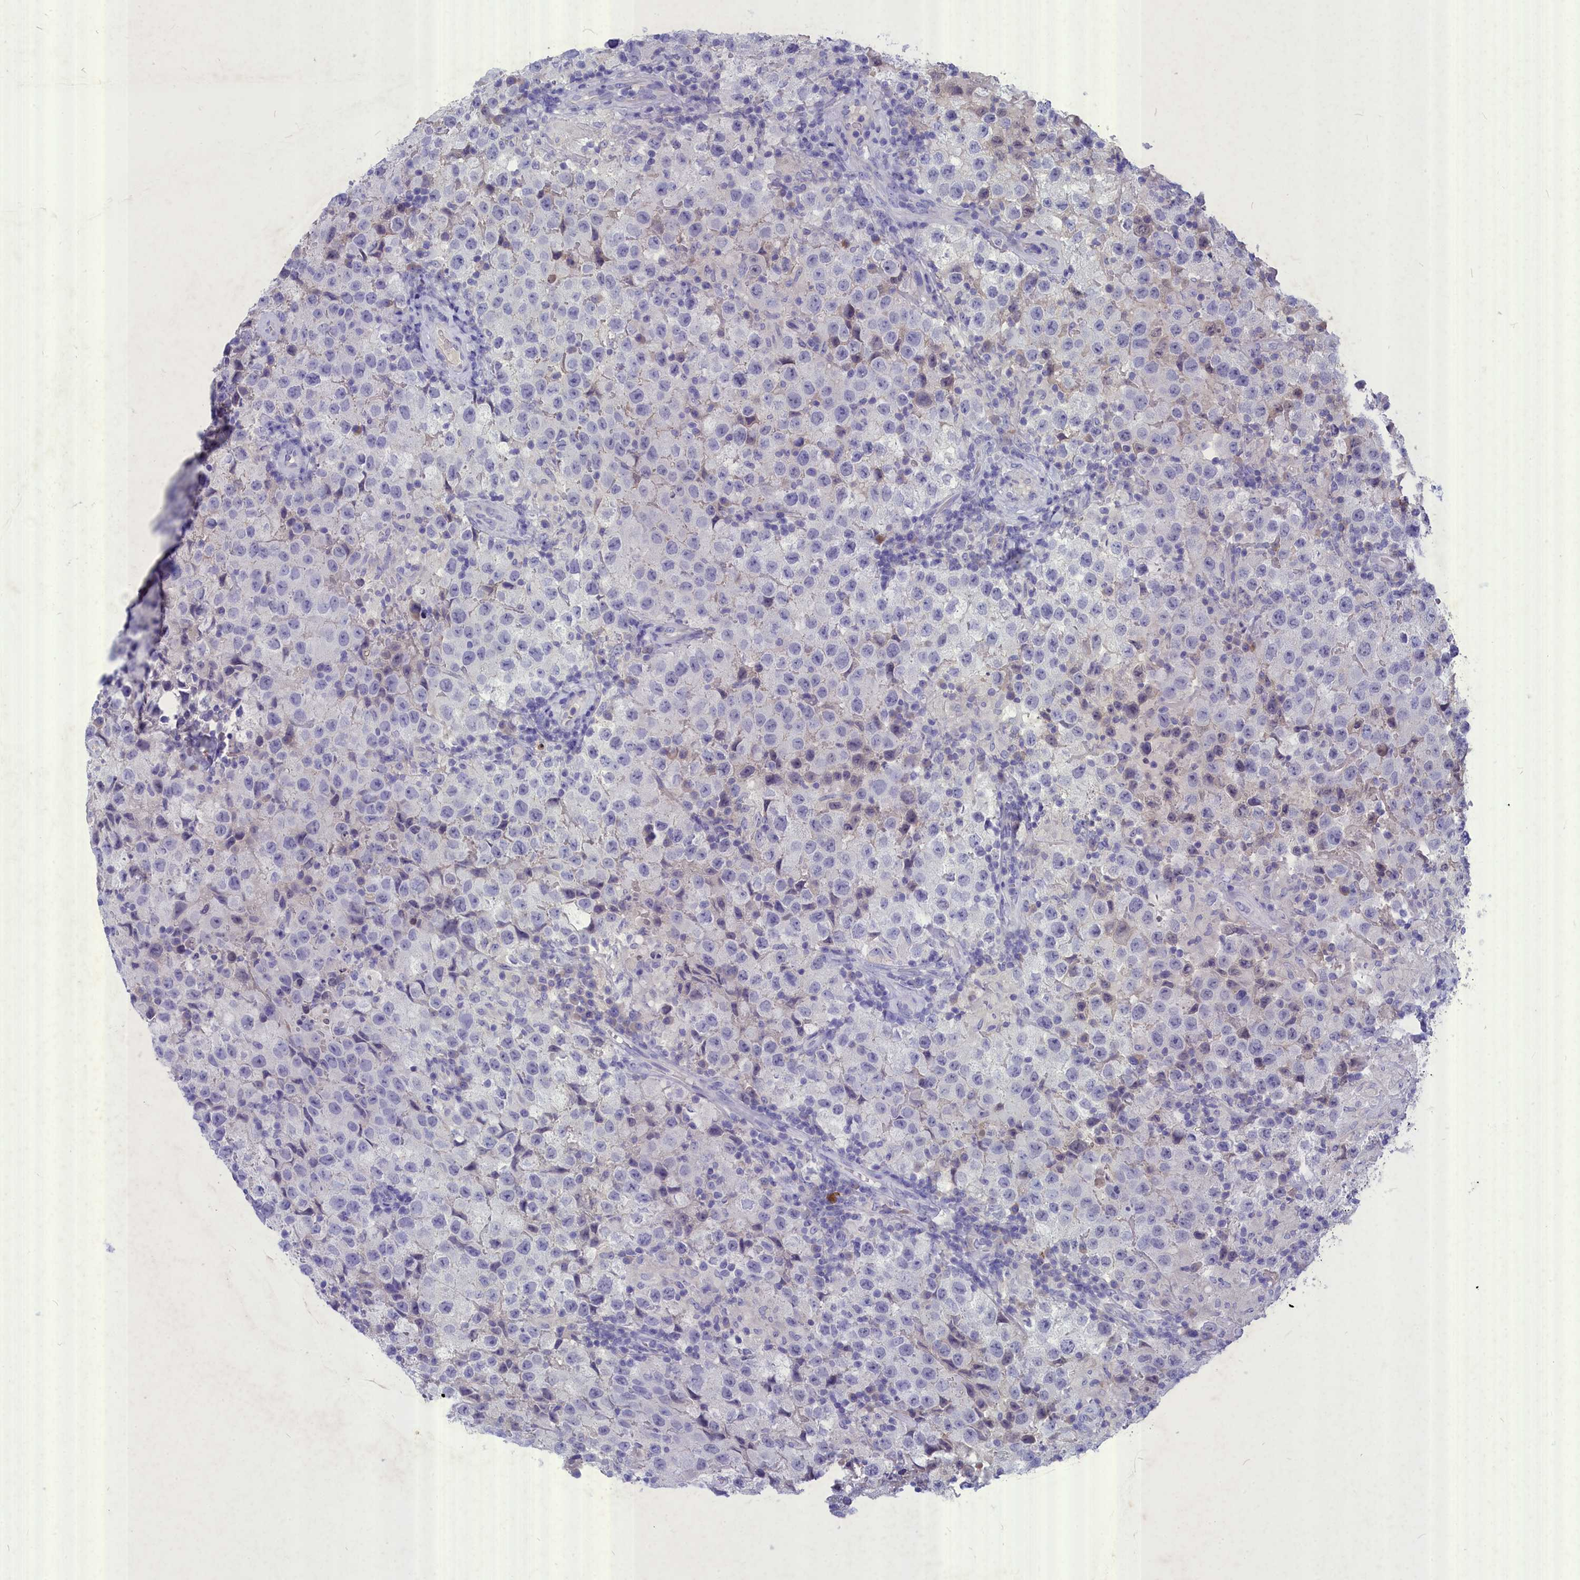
{"staining": {"intensity": "negative", "quantity": "none", "location": "none"}, "tissue": "testis cancer", "cell_type": "Tumor cells", "image_type": "cancer", "snomed": [{"axis": "morphology", "description": "Seminoma, NOS"}, {"axis": "morphology", "description": "Carcinoma, Embryonal, NOS"}, {"axis": "topography", "description": "Testis"}], "caption": "The photomicrograph reveals no significant staining in tumor cells of seminoma (testis).", "gene": "DEFB119", "patient": {"sex": "male", "age": 41}}